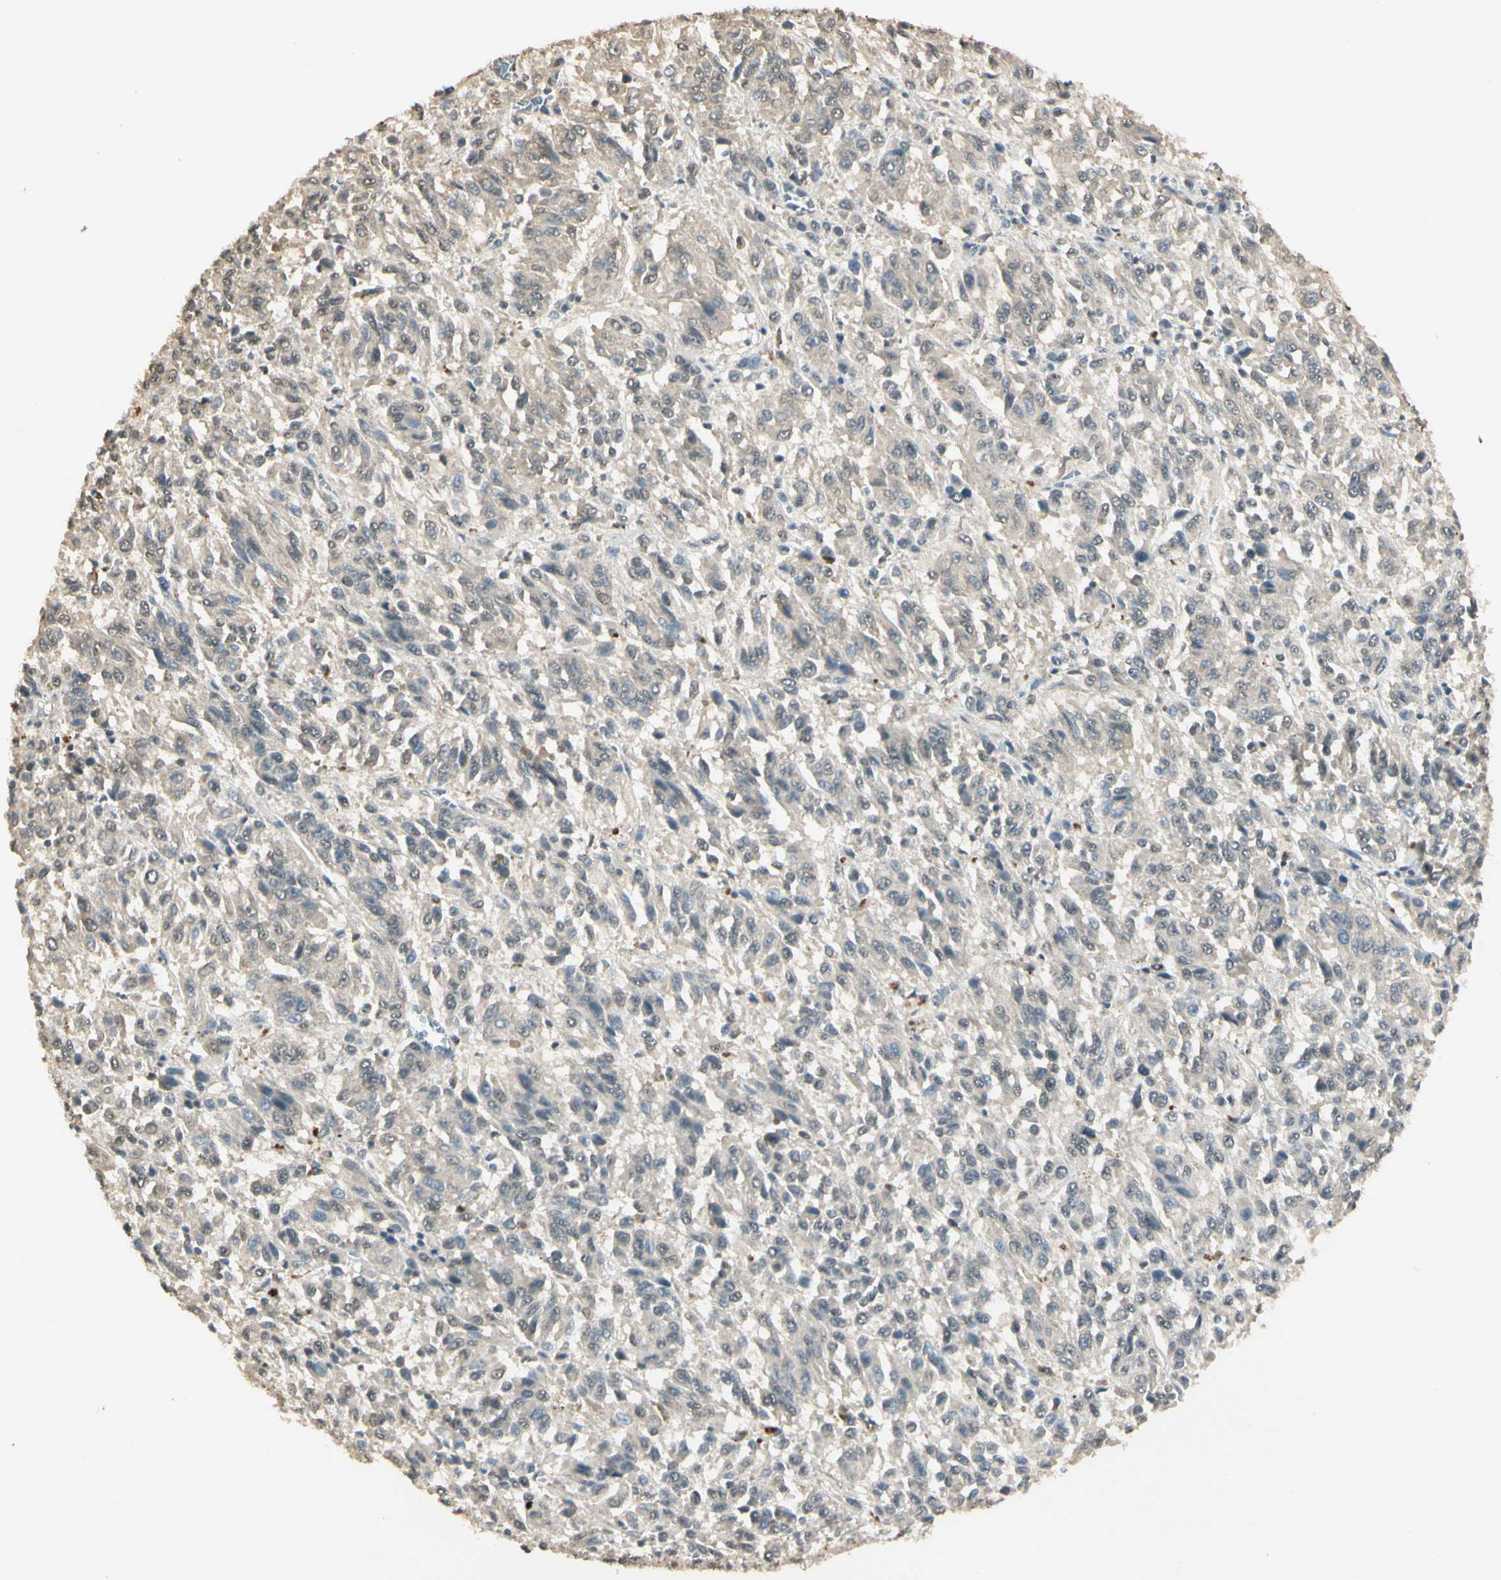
{"staining": {"intensity": "negative", "quantity": "none", "location": "none"}, "tissue": "melanoma", "cell_type": "Tumor cells", "image_type": "cancer", "snomed": [{"axis": "morphology", "description": "Malignant melanoma, Metastatic site"}, {"axis": "topography", "description": "Lung"}], "caption": "The photomicrograph reveals no significant staining in tumor cells of melanoma. The staining is performed using DAB (3,3'-diaminobenzidine) brown chromogen with nuclei counter-stained in using hematoxylin.", "gene": "SGCA", "patient": {"sex": "male", "age": 64}}